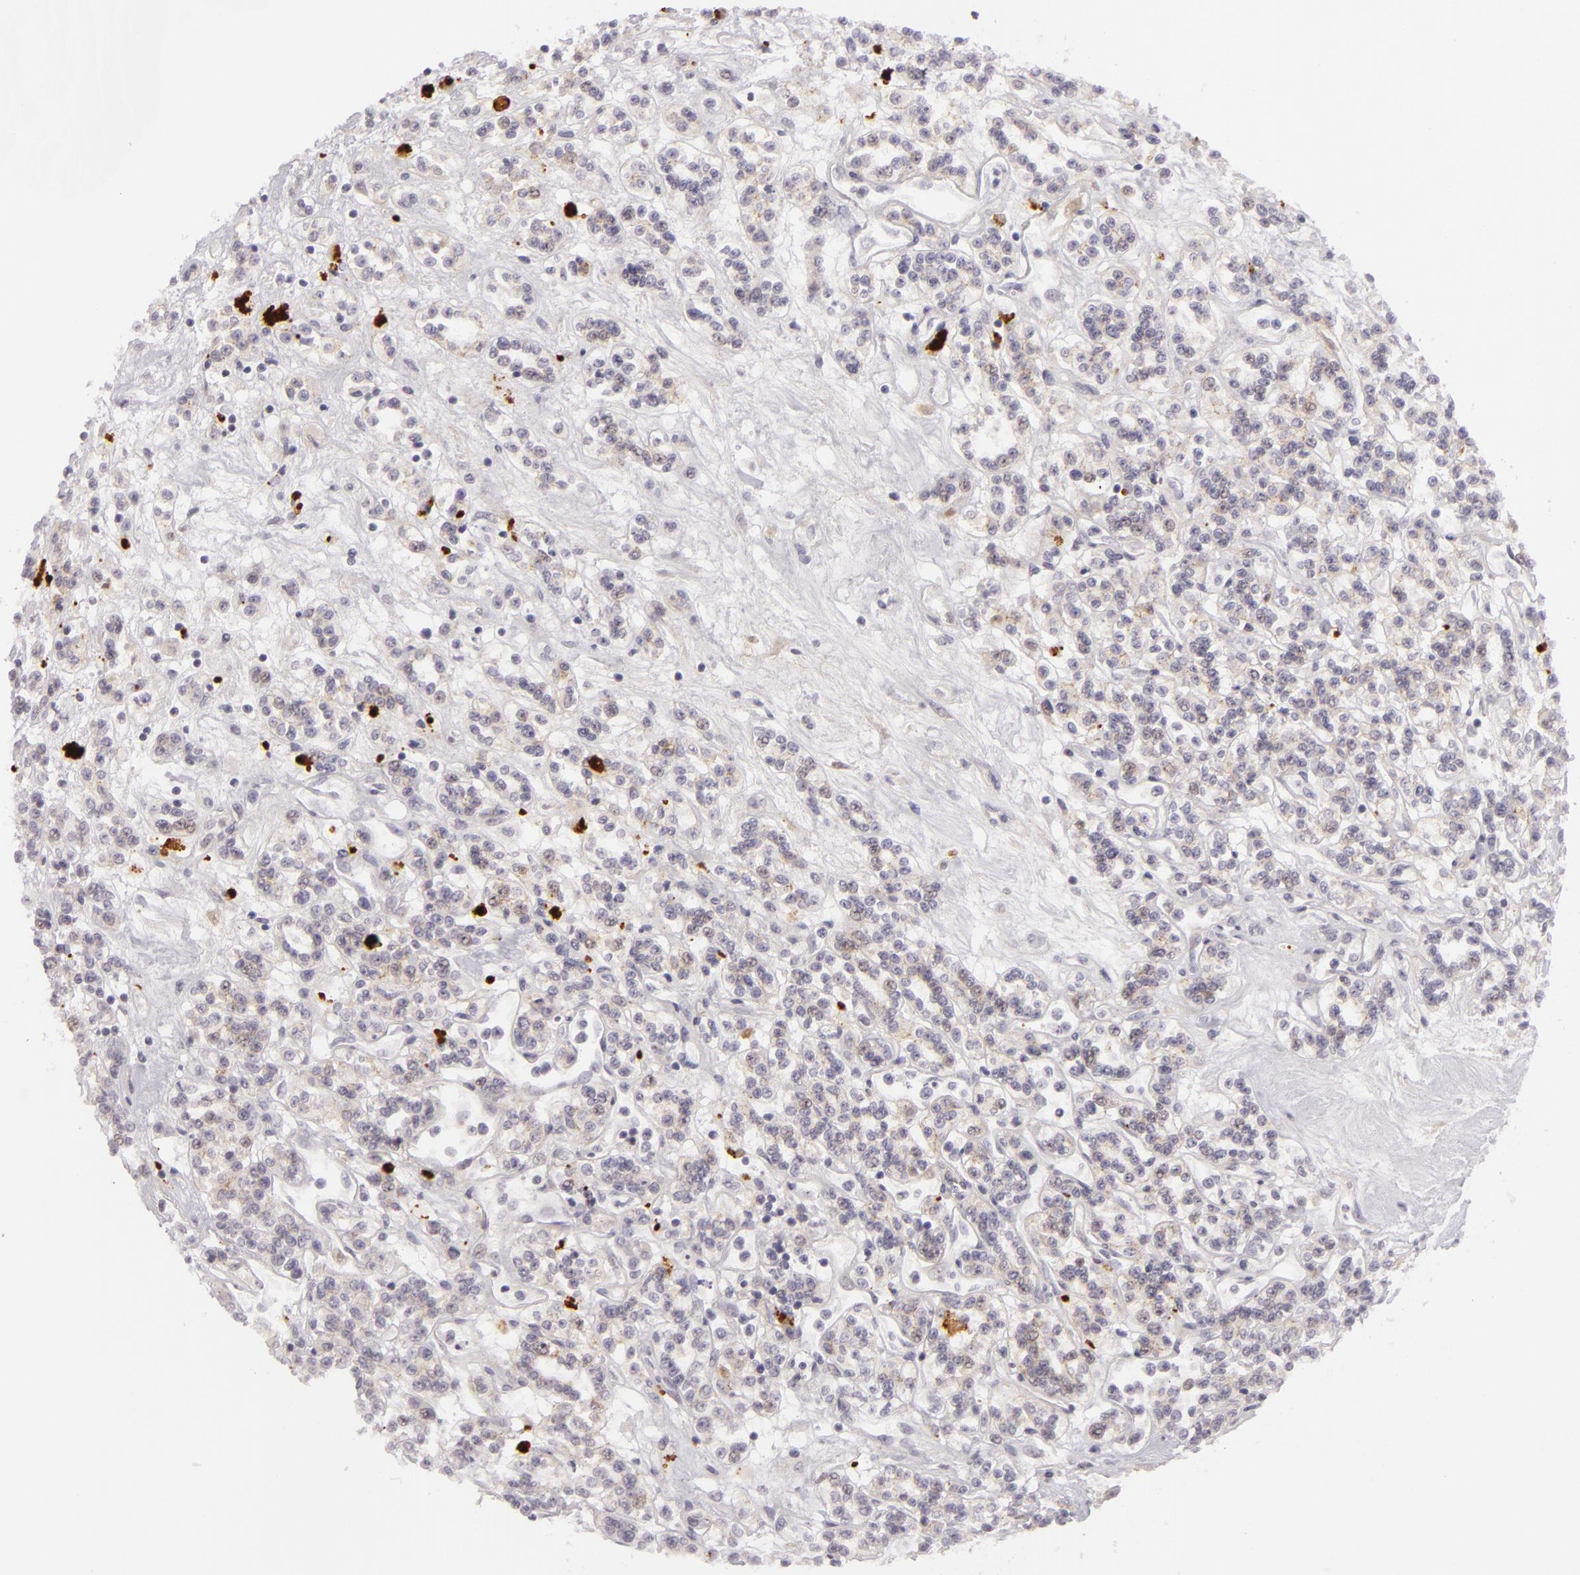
{"staining": {"intensity": "negative", "quantity": "none", "location": "none"}, "tissue": "renal cancer", "cell_type": "Tumor cells", "image_type": "cancer", "snomed": [{"axis": "morphology", "description": "Adenocarcinoma, NOS"}, {"axis": "topography", "description": "Kidney"}], "caption": "Adenocarcinoma (renal) was stained to show a protein in brown. There is no significant staining in tumor cells.", "gene": "CTNNB1", "patient": {"sex": "female", "age": 76}}